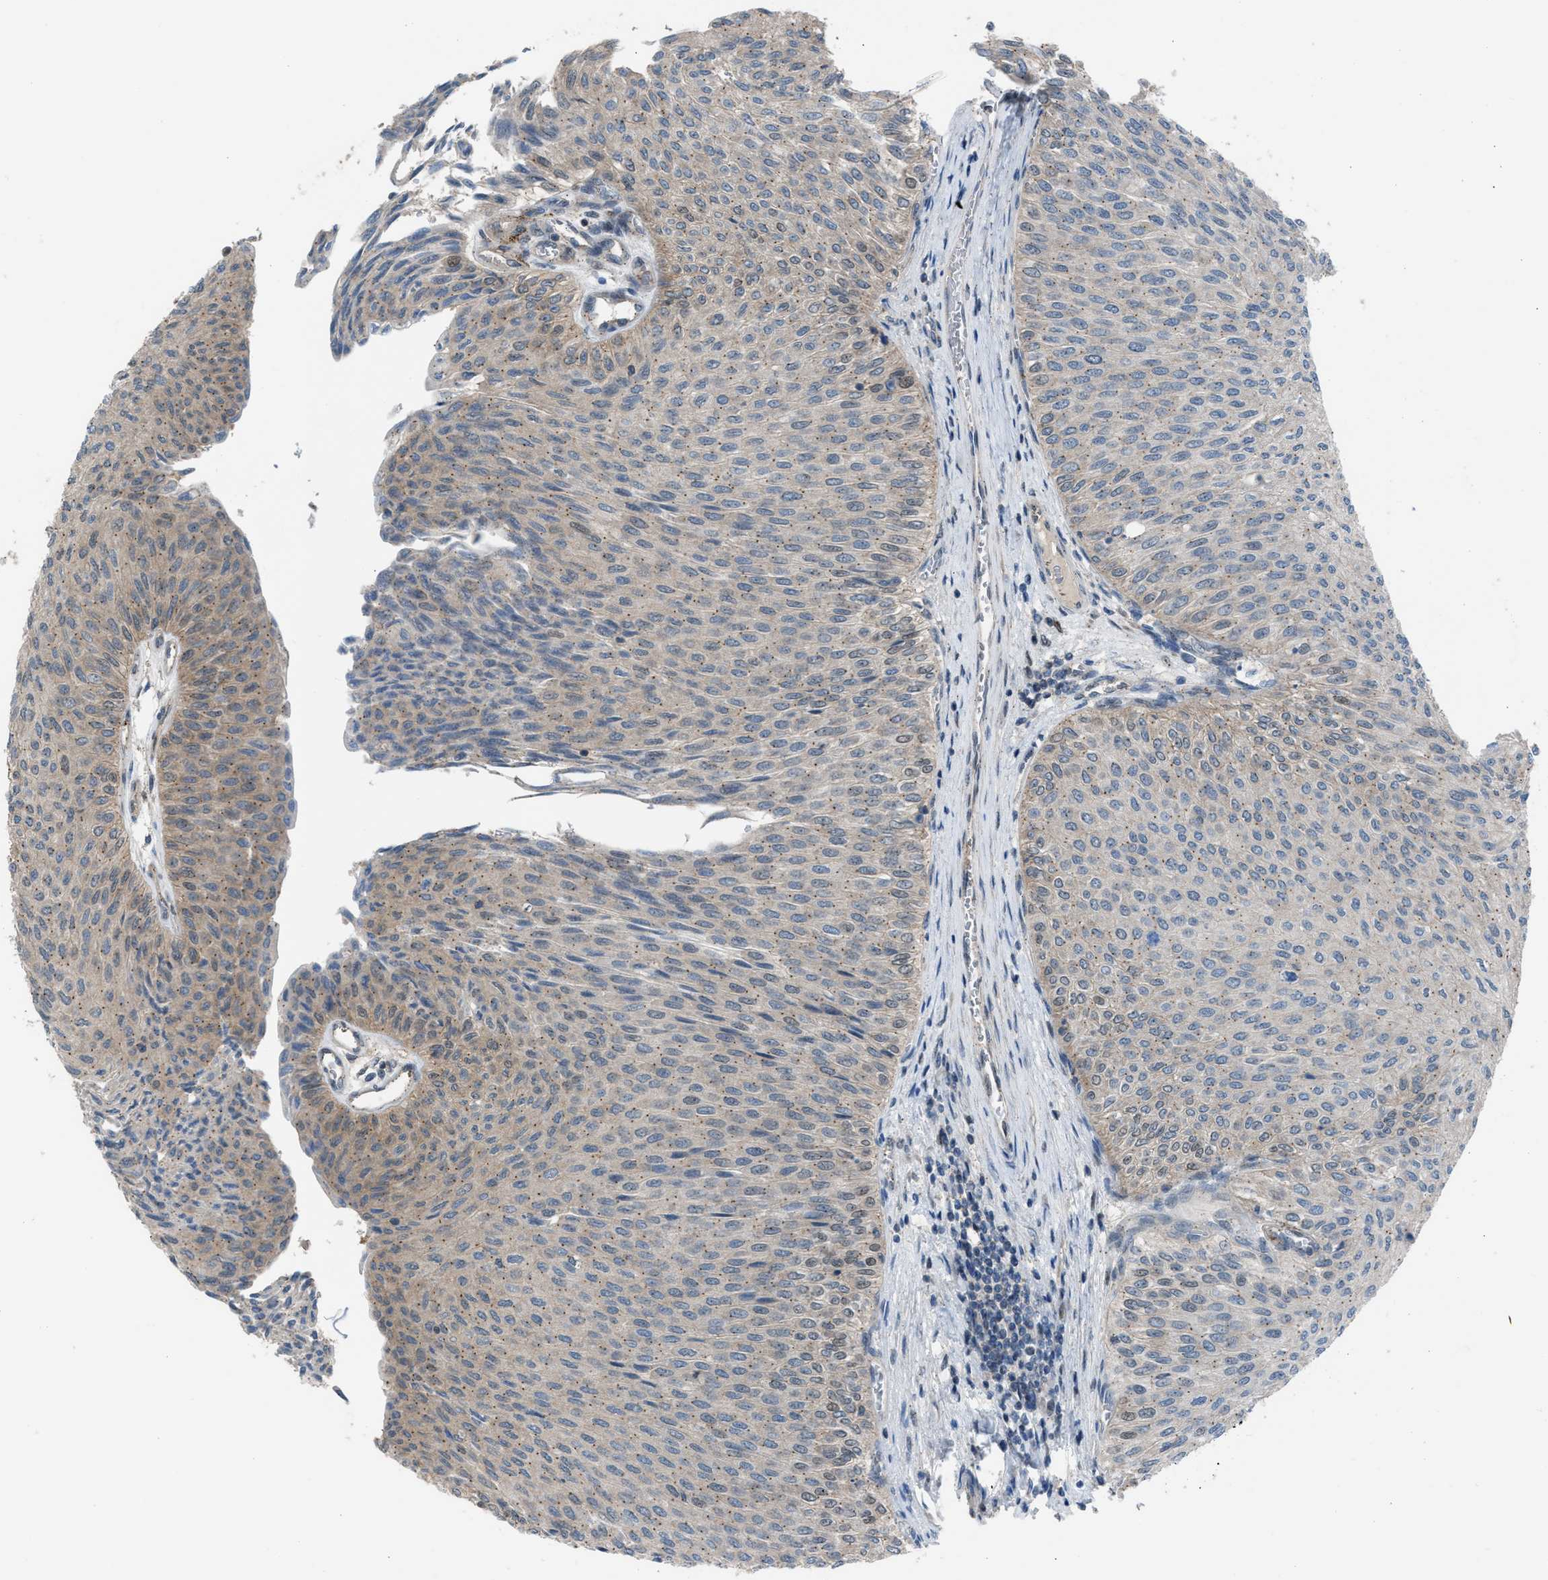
{"staining": {"intensity": "weak", "quantity": "25%-75%", "location": "cytoplasmic/membranous"}, "tissue": "urothelial cancer", "cell_type": "Tumor cells", "image_type": "cancer", "snomed": [{"axis": "morphology", "description": "Urothelial carcinoma, Low grade"}, {"axis": "topography", "description": "Urinary bladder"}], "caption": "Tumor cells demonstrate low levels of weak cytoplasmic/membranous staining in about 25%-75% of cells in urothelial cancer. (DAB IHC, brown staining for protein, blue staining for nuclei).", "gene": "CRTC1", "patient": {"sex": "male", "age": 78}}